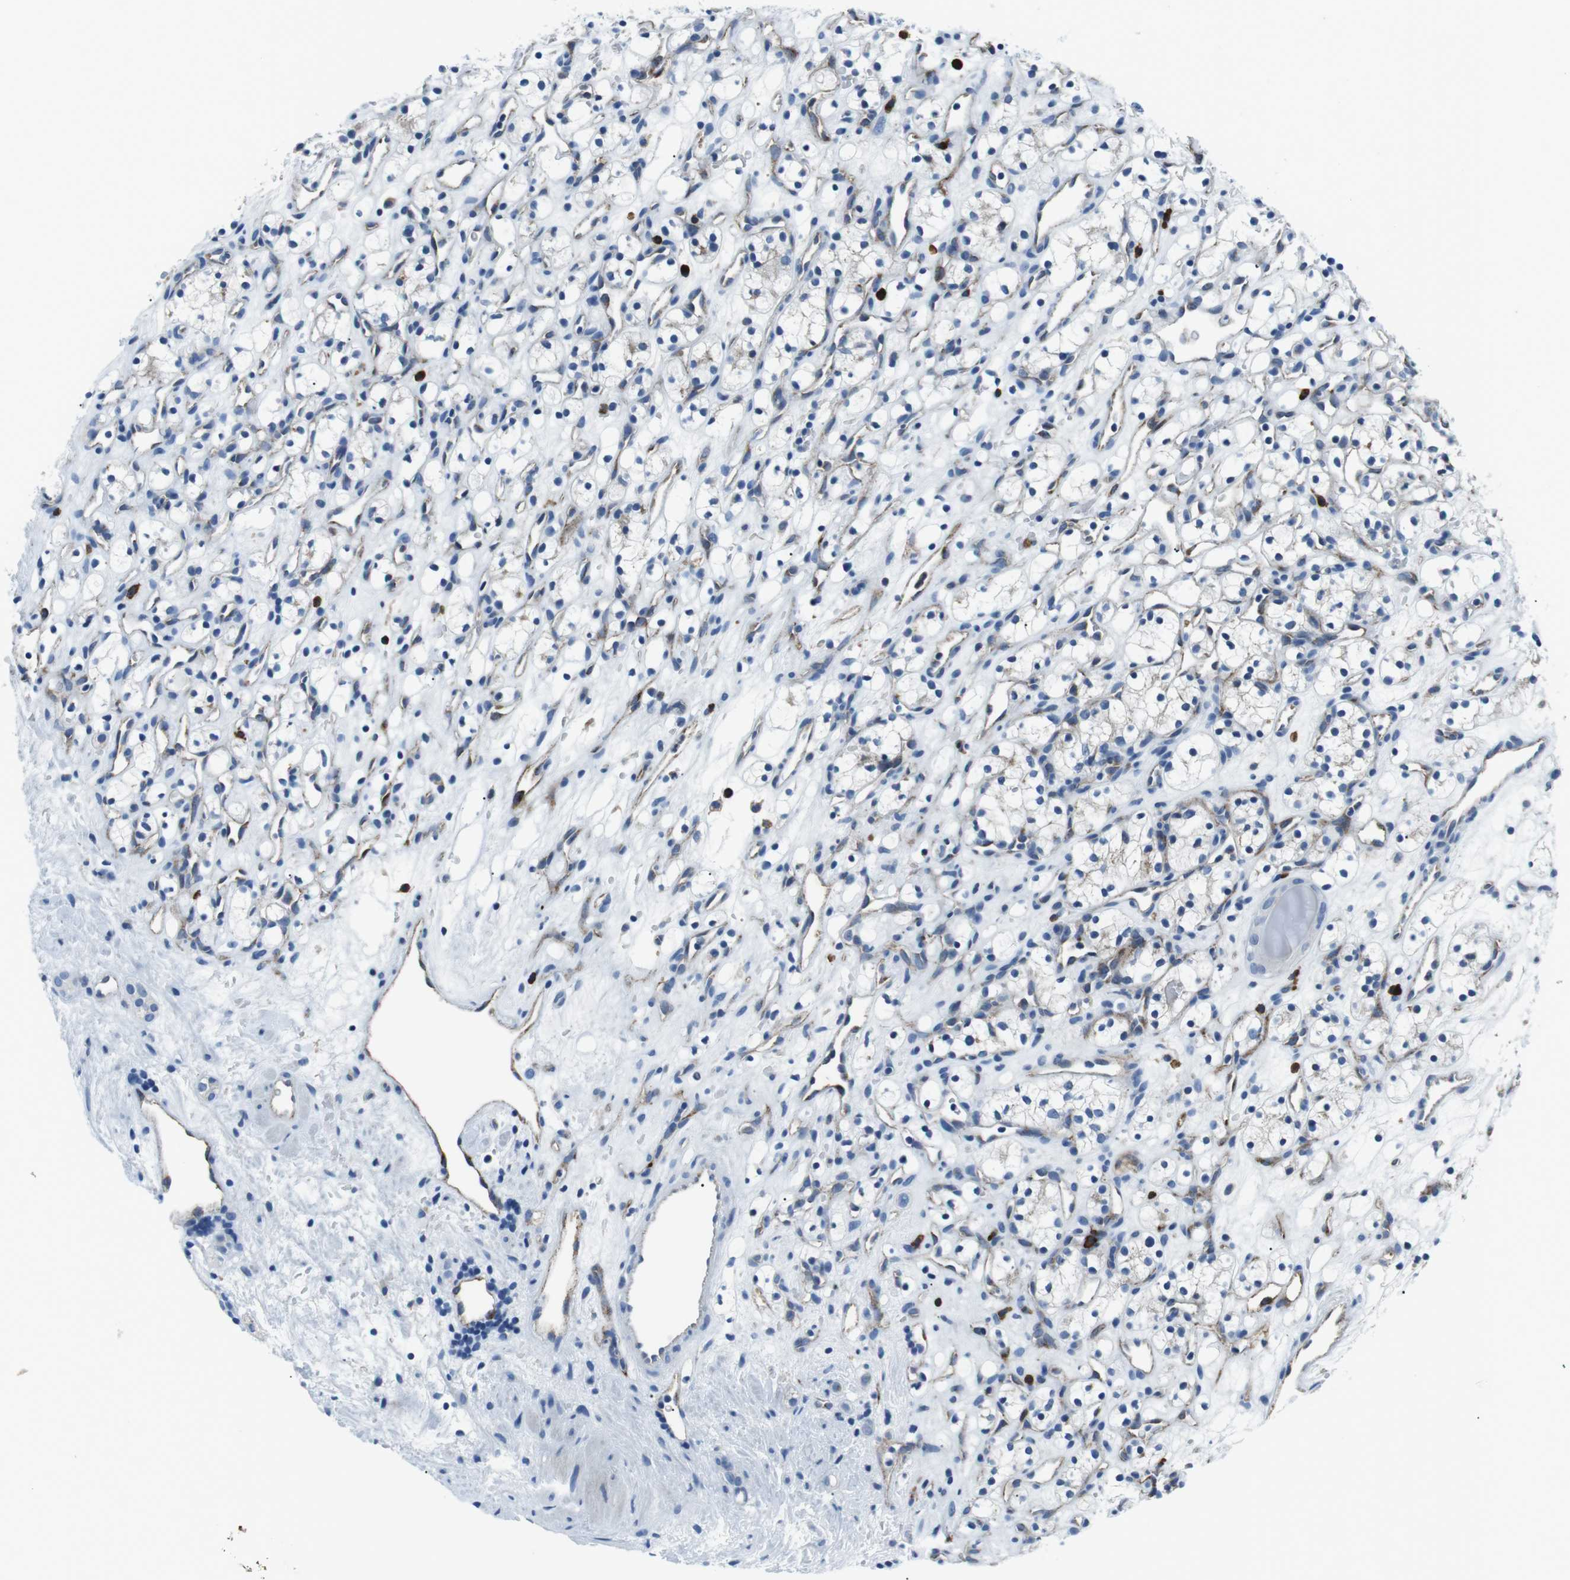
{"staining": {"intensity": "weak", "quantity": "<25%", "location": "cytoplasmic/membranous"}, "tissue": "renal cancer", "cell_type": "Tumor cells", "image_type": "cancer", "snomed": [{"axis": "morphology", "description": "Adenocarcinoma, NOS"}, {"axis": "topography", "description": "Kidney"}], "caption": "Immunohistochemistry (IHC) image of neoplastic tissue: human renal cancer stained with DAB (3,3'-diaminobenzidine) displays no significant protein expression in tumor cells. (IHC, brightfield microscopy, high magnification).", "gene": "CSF2RA", "patient": {"sex": "female", "age": 60}}